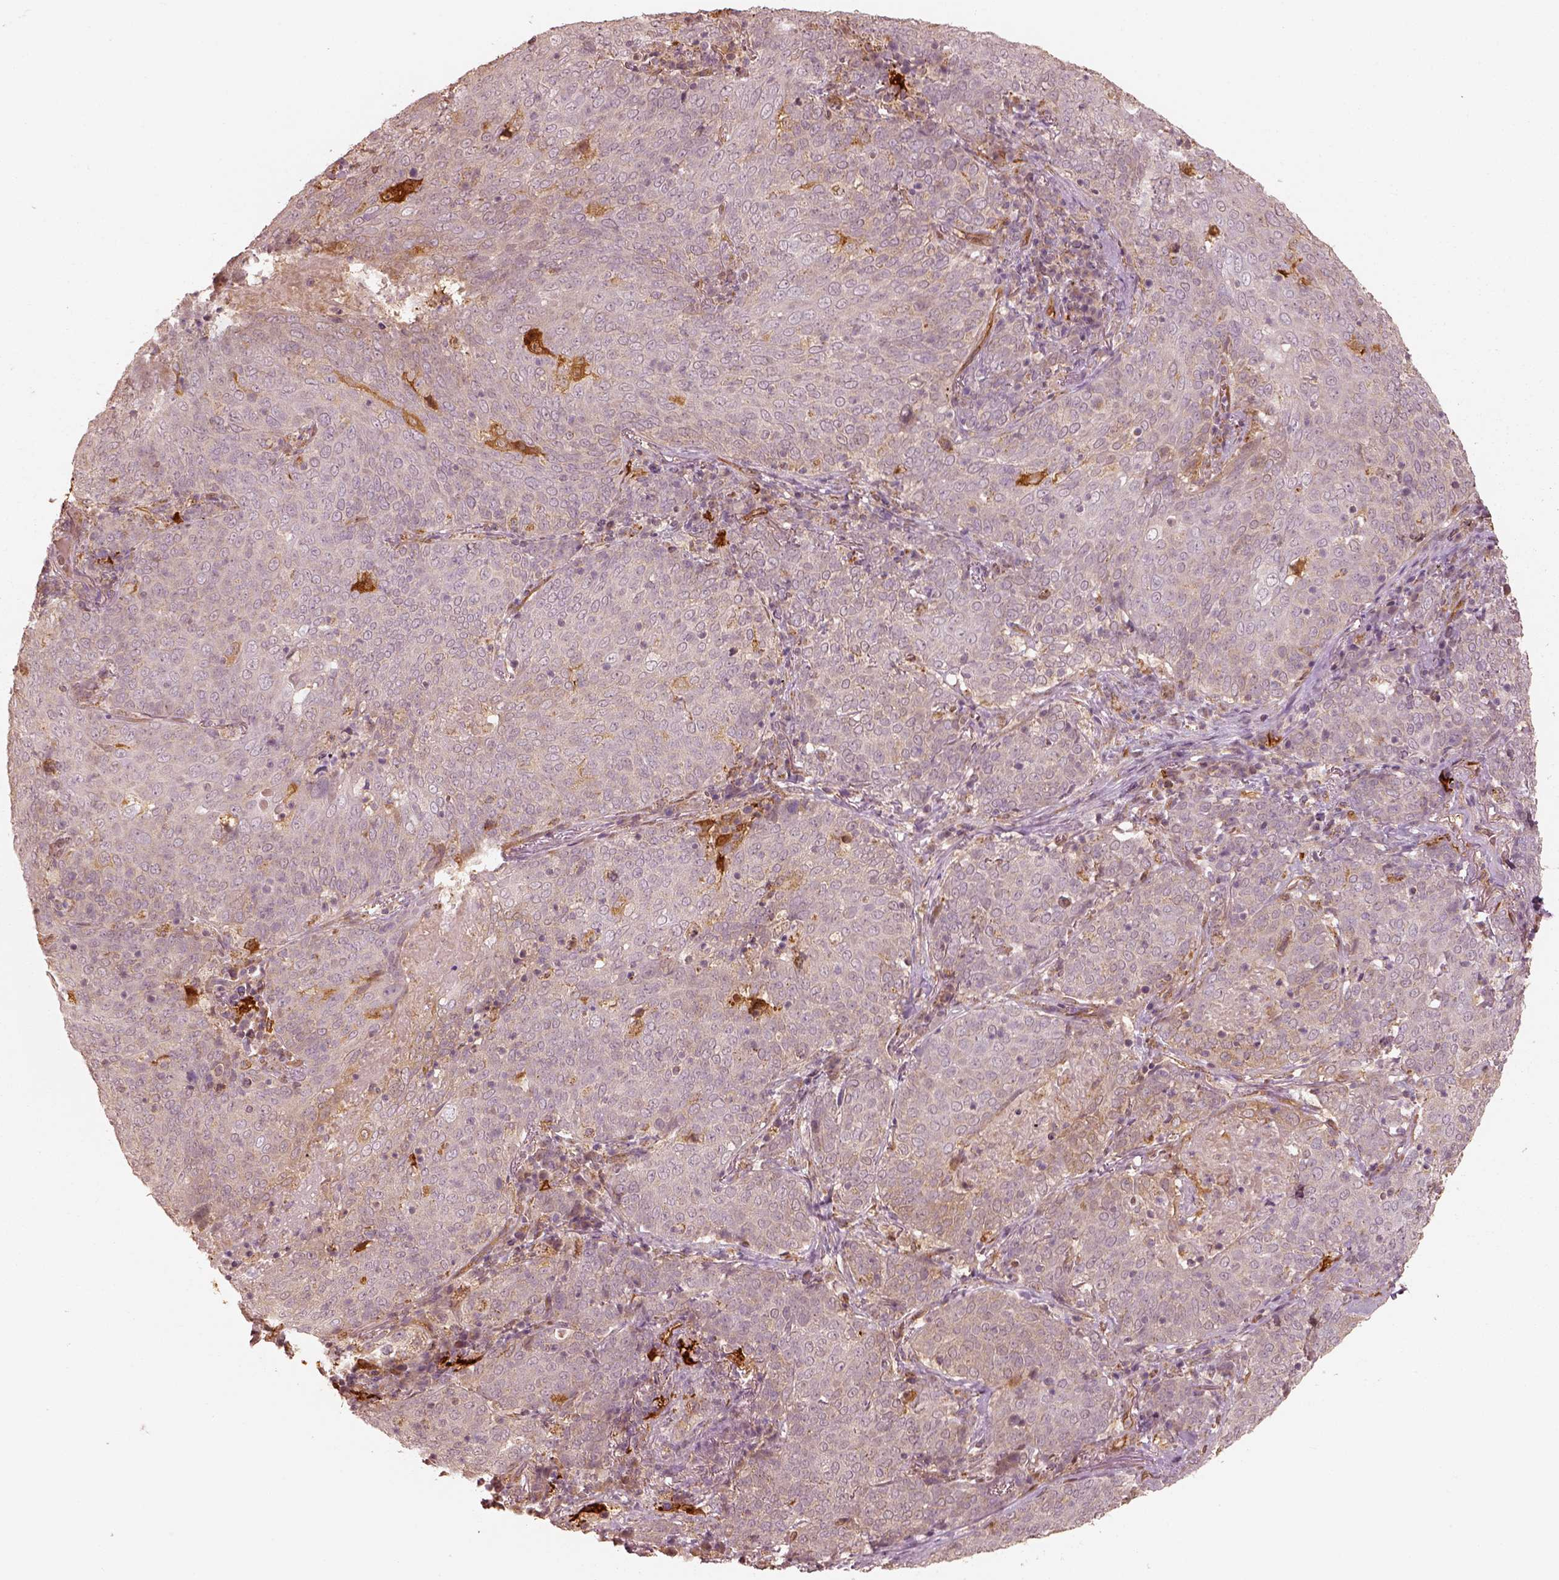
{"staining": {"intensity": "negative", "quantity": "none", "location": "none"}, "tissue": "lung cancer", "cell_type": "Tumor cells", "image_type": "cancer", "snomed": [{"axis": "morphology", "description": "Squamous cell carcinoma, NOS"}, {"axis": "topography", "description": "Lung"}], "caption": "The IHC image has no significant positivity in tumor cells of lung cancer tissue.", "gene": "FSCN1", "patient": {"sex": "male", "age": 82}}